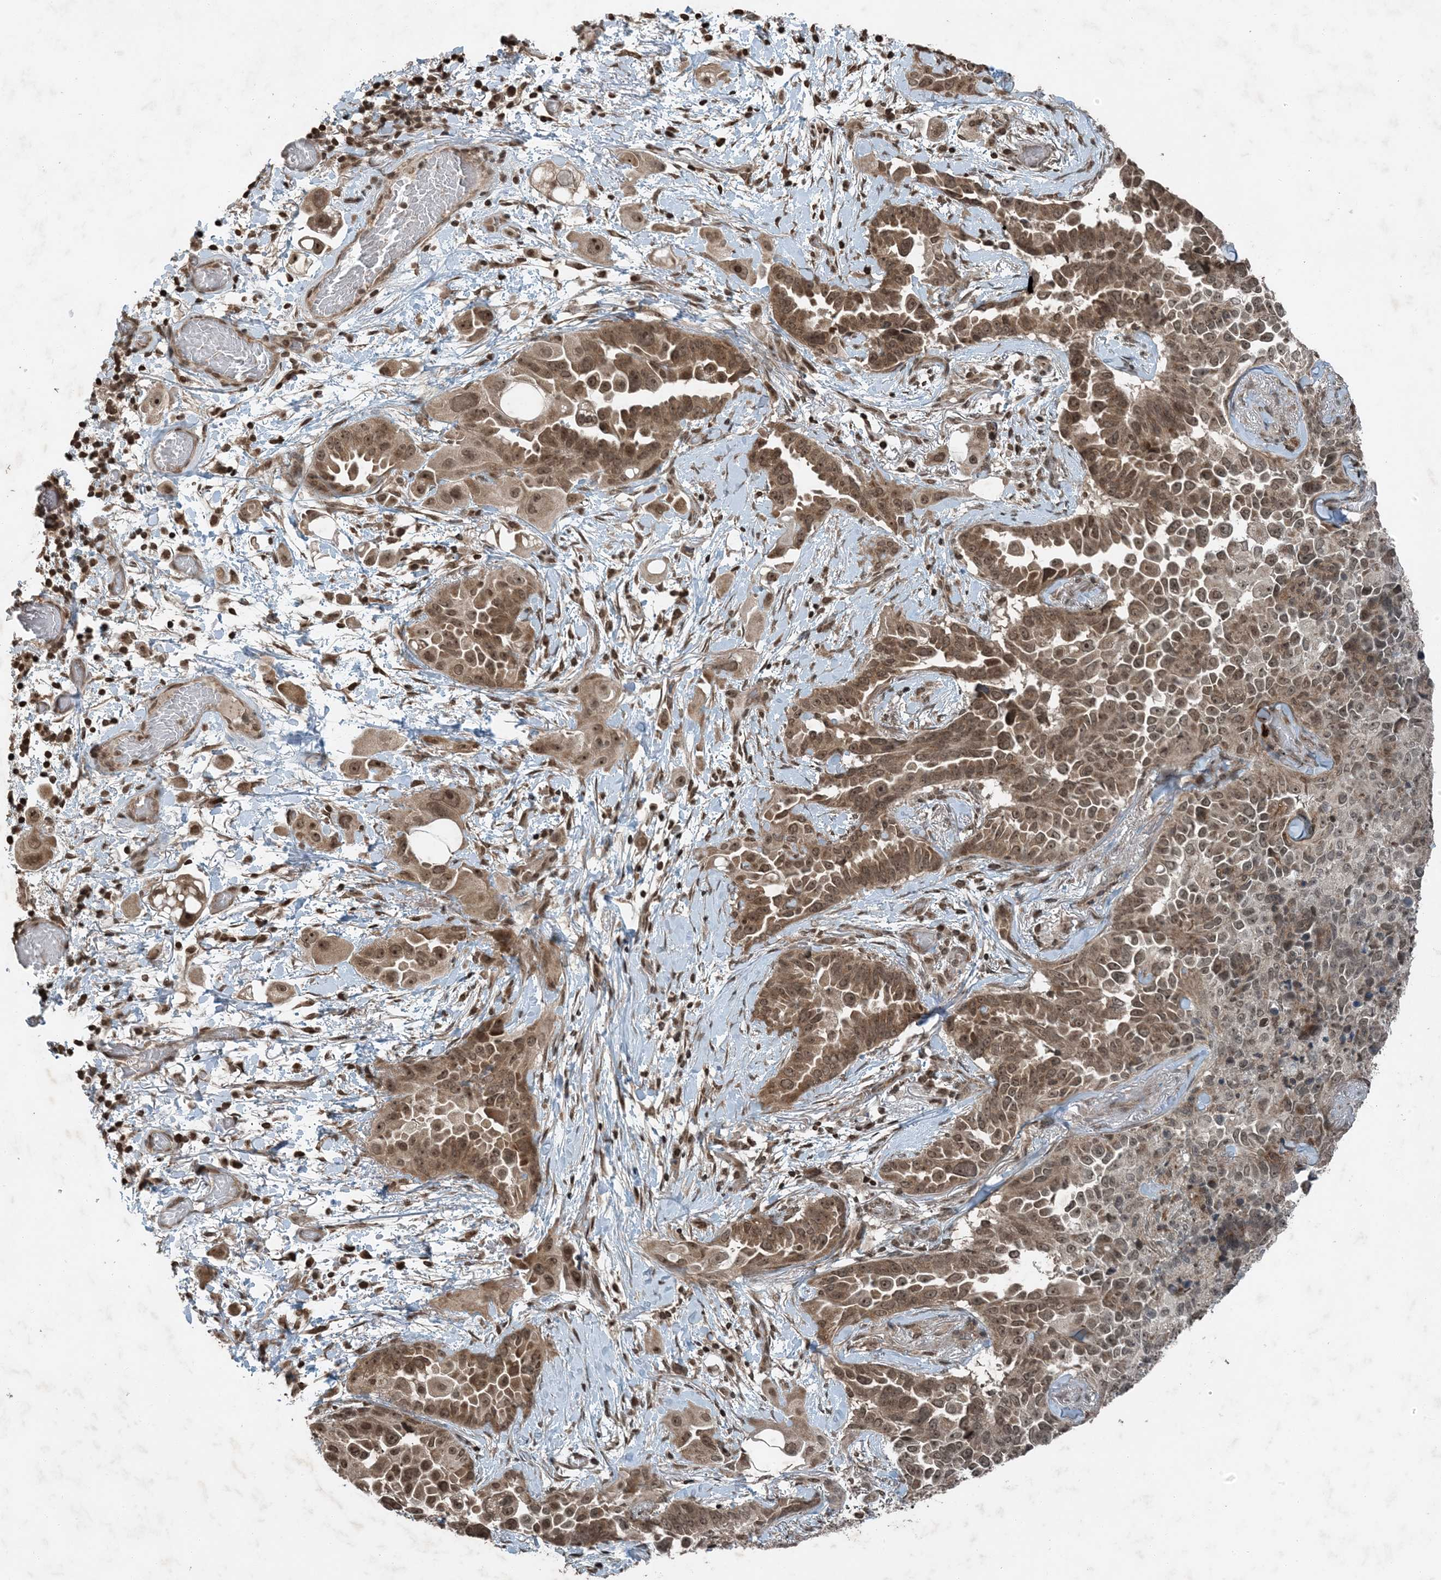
{"staining": {"intensity": "moderate", "quantity": ">75%", "location": "cytoplasmic/membranous,nuclear"}, "tissue": "lung cancer", "cell_type": "Tumor cells", "image_type": "cancer", "snomed": [{"axis": "morphology", "description": "Adenocarcinoma, NOS"}, {"axis": "topography", "description": "Lung"}], "caption": "About >75% of tumor cells in human lung adenocarcinoma show moderate cytoplasmic/membranous and nuclear protein positivity as visualized by brown immunohistochemical staining.", "gene": "ZFAND2B", "patient": {"sex": "female", "age": 67}}